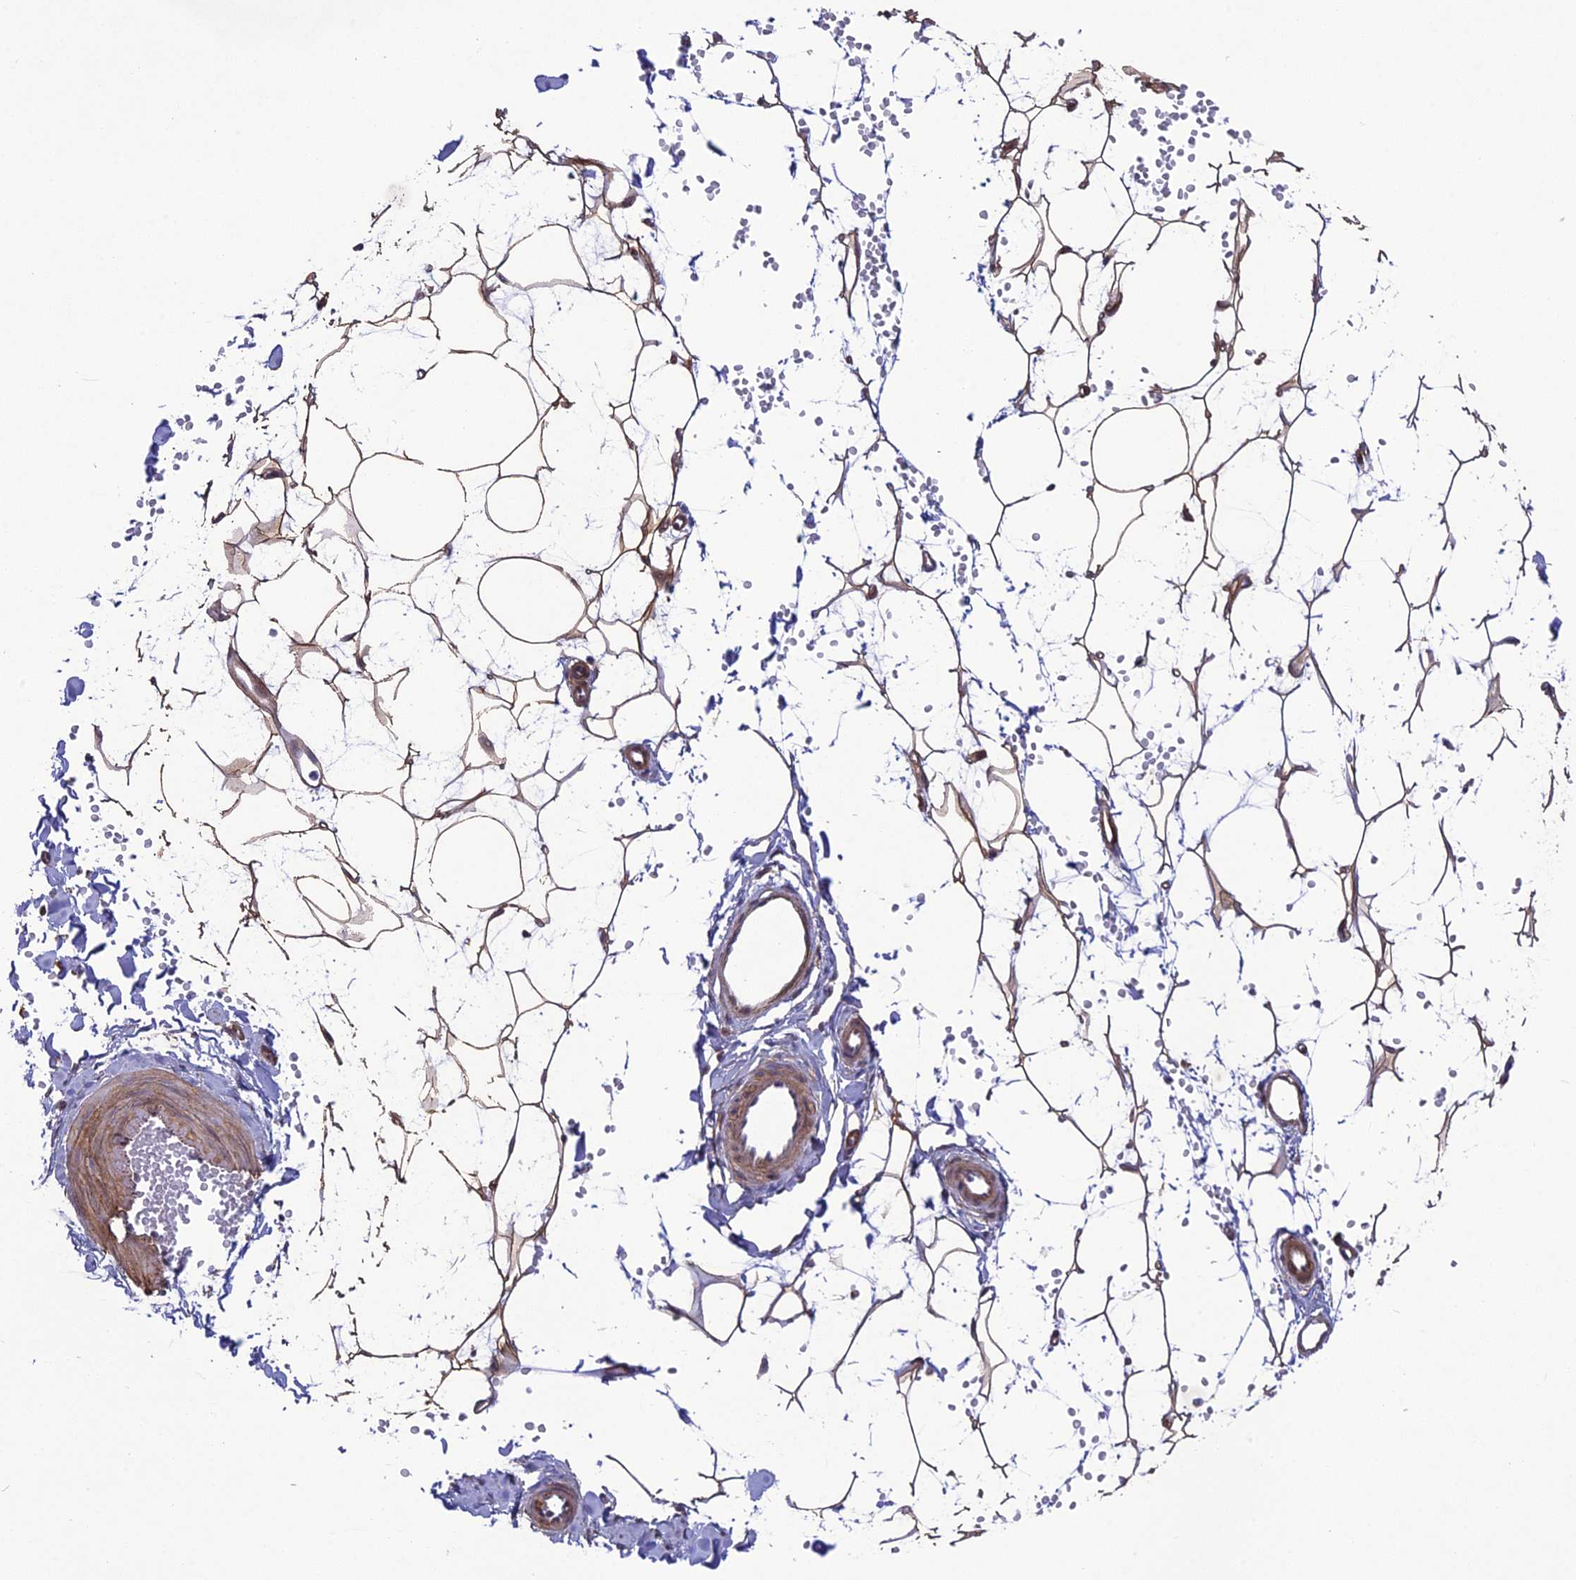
{"staining": {"intensity": "moderate", "quantity": ">75%", "location": "cytoplasmic/membranous"}, "tissue": "adipose tissue", "cell_type": "Adipocytes", "image_type": "normal", "snomed": [{"axis": "morphology", "description": "Normal tissue, NOS"}, {"axis": "topography", "description": "Breast"}], "caption": "This image reveals immunohistochemistry staining of normal adipose tissue, with medium moderate cytoplasmic/membranous positivity in approximately >75% of adipocytes.", "gene": "TNS1", "patient": {"sex": "female", "age": 23}}